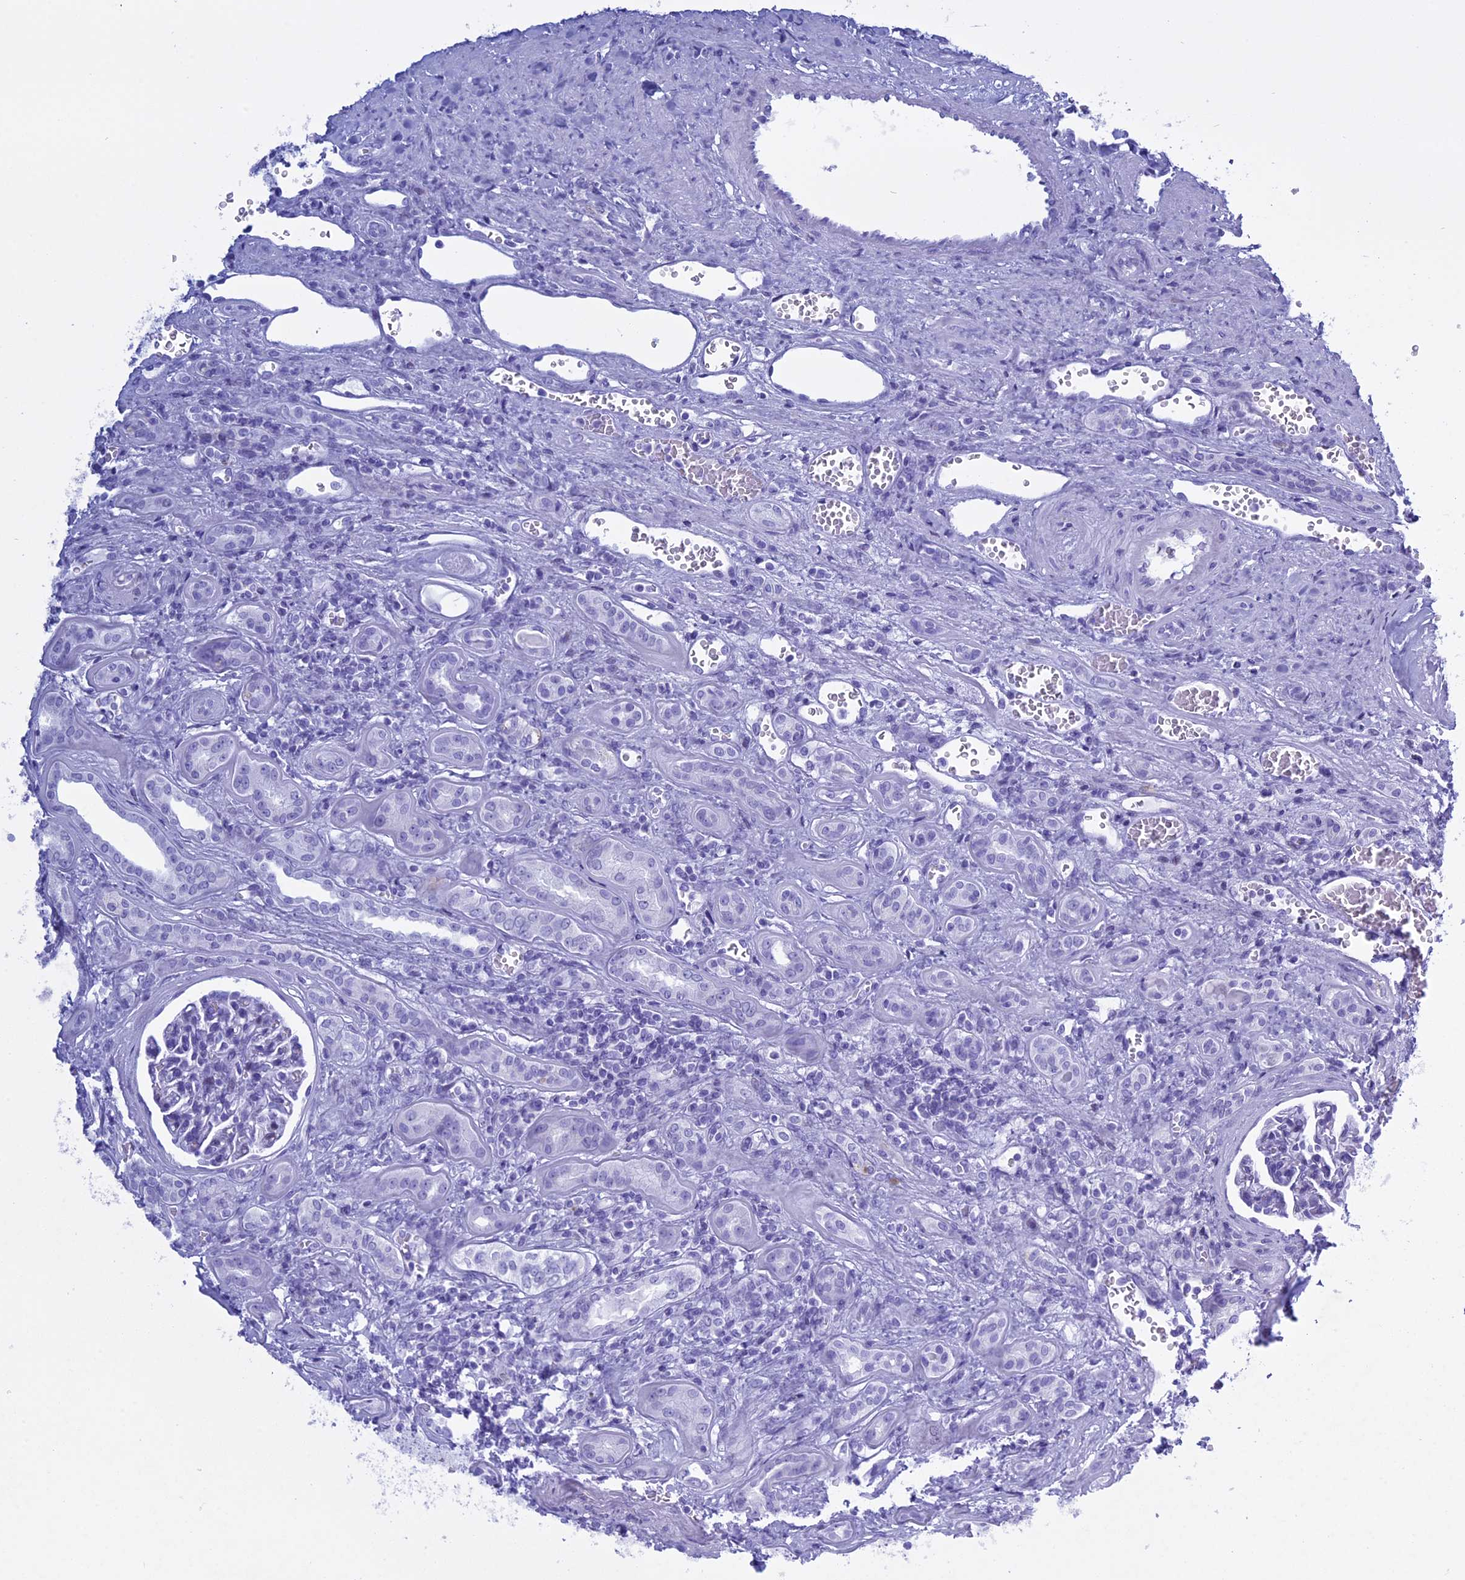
{"staining": {"intensity": "negative", "quantity": "none", "location": "none"}, "tissue": "kidney", "cell_type": "Cells in glomeruli", "image_type": "normal", "snomed": [{"axis": "morphology", "description": "Normal tissue, NOS"}, {"axis": "morphology", "description": "Adenocarcinoma, NOS"}, {"axis": "topography", "description": "Kidney"}], "caption": "Kidney stained for a protein using immunohistochemistry exhibits no staining cells in glomeruli.", "gene": "KCTD21", "patient": {"sex": "female", "age": 68}}